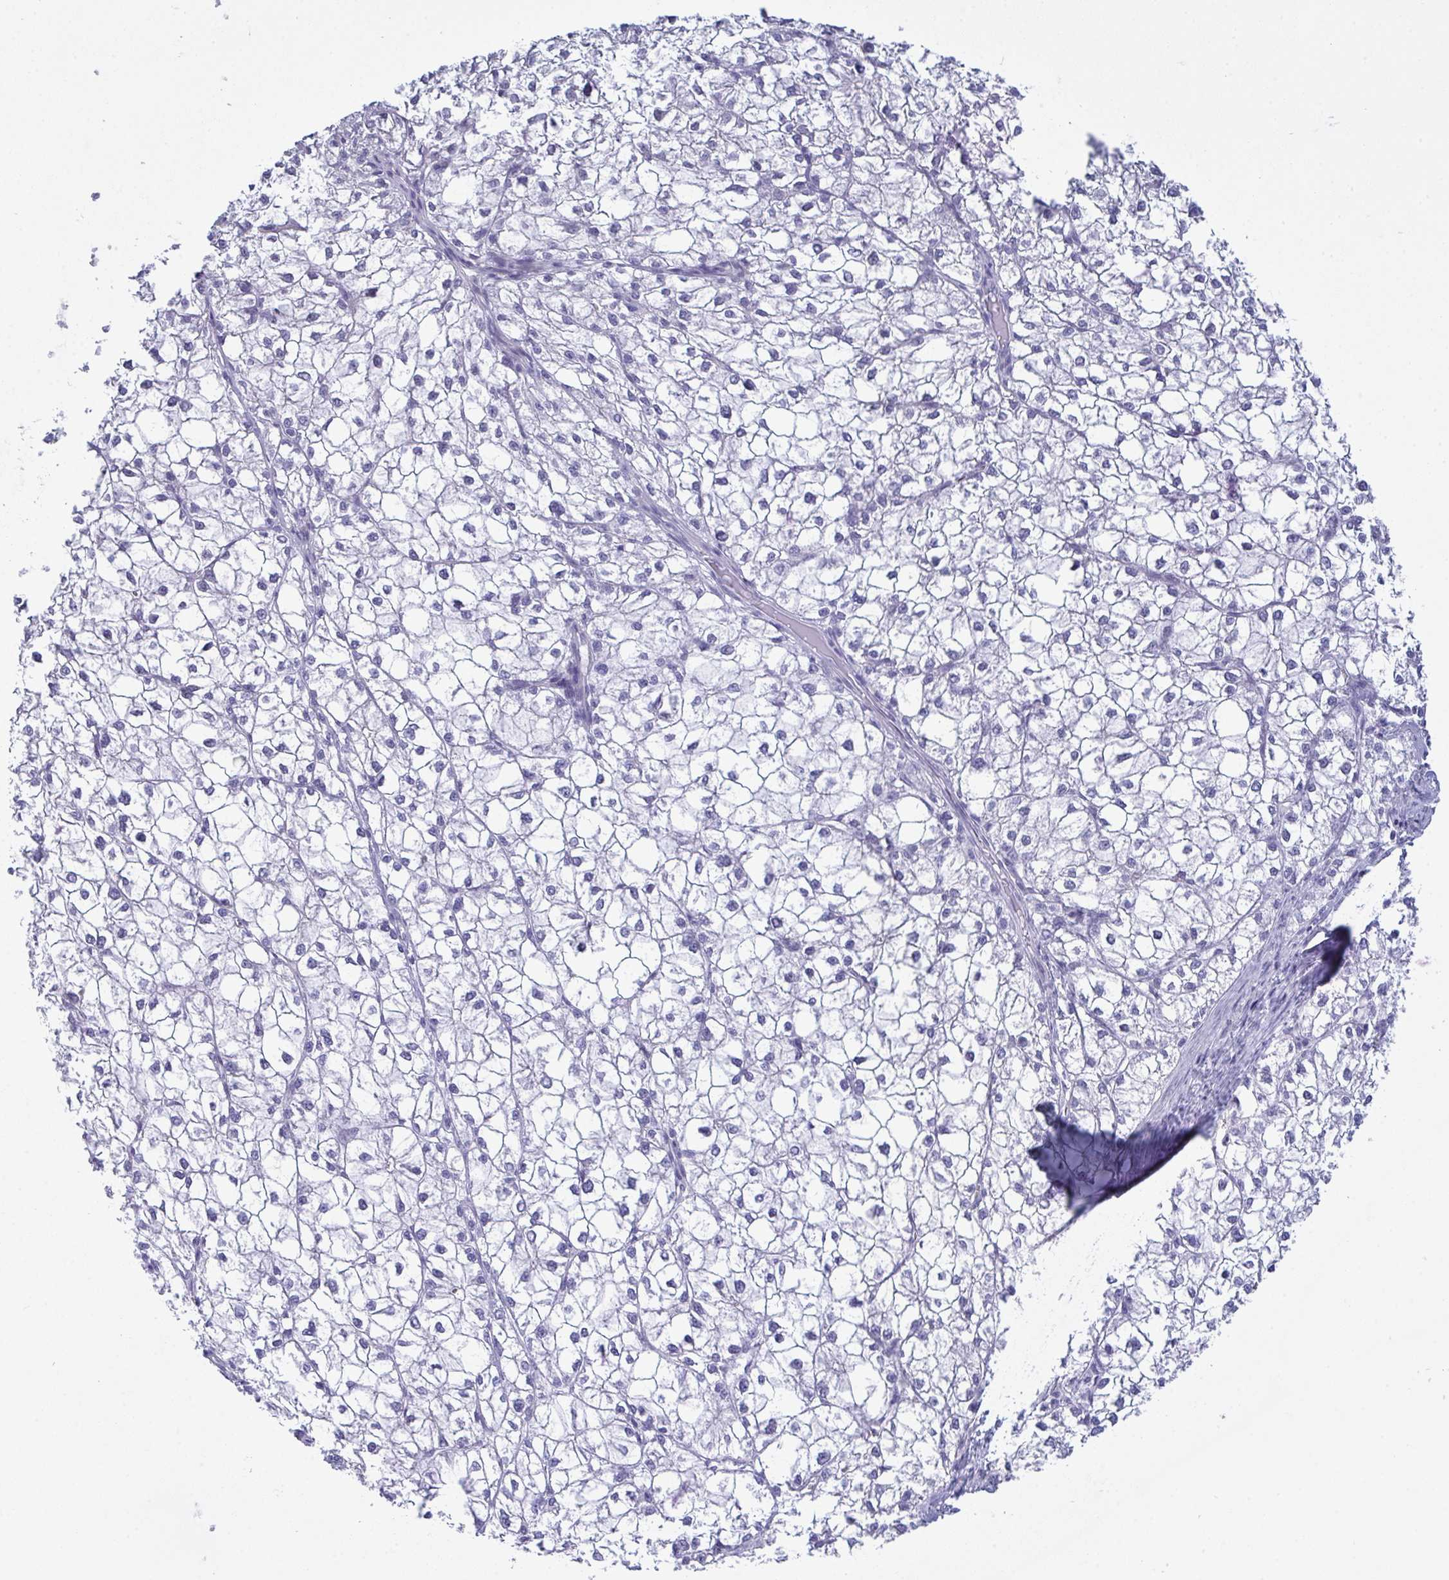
{"staining": {"intensity": "negative", "quantity": "none", "location": "none"}, "tissue": "liver cancer", "cell_type": "Tumor cells", "image_type": "cancer", "snomed": [{"axis": "morphology", "description": "Carcinoma, Hepatocellular, NOS"}, {"axis": "topography", "description": "Liver"}], "caption": "Liver cancer was stained to show a protein in brown. There is no significant staining in tumor cells. Nuclei are stained in blue.", "gene": "SERPINB13", "patient": {"sex": "female", "age": 43}}